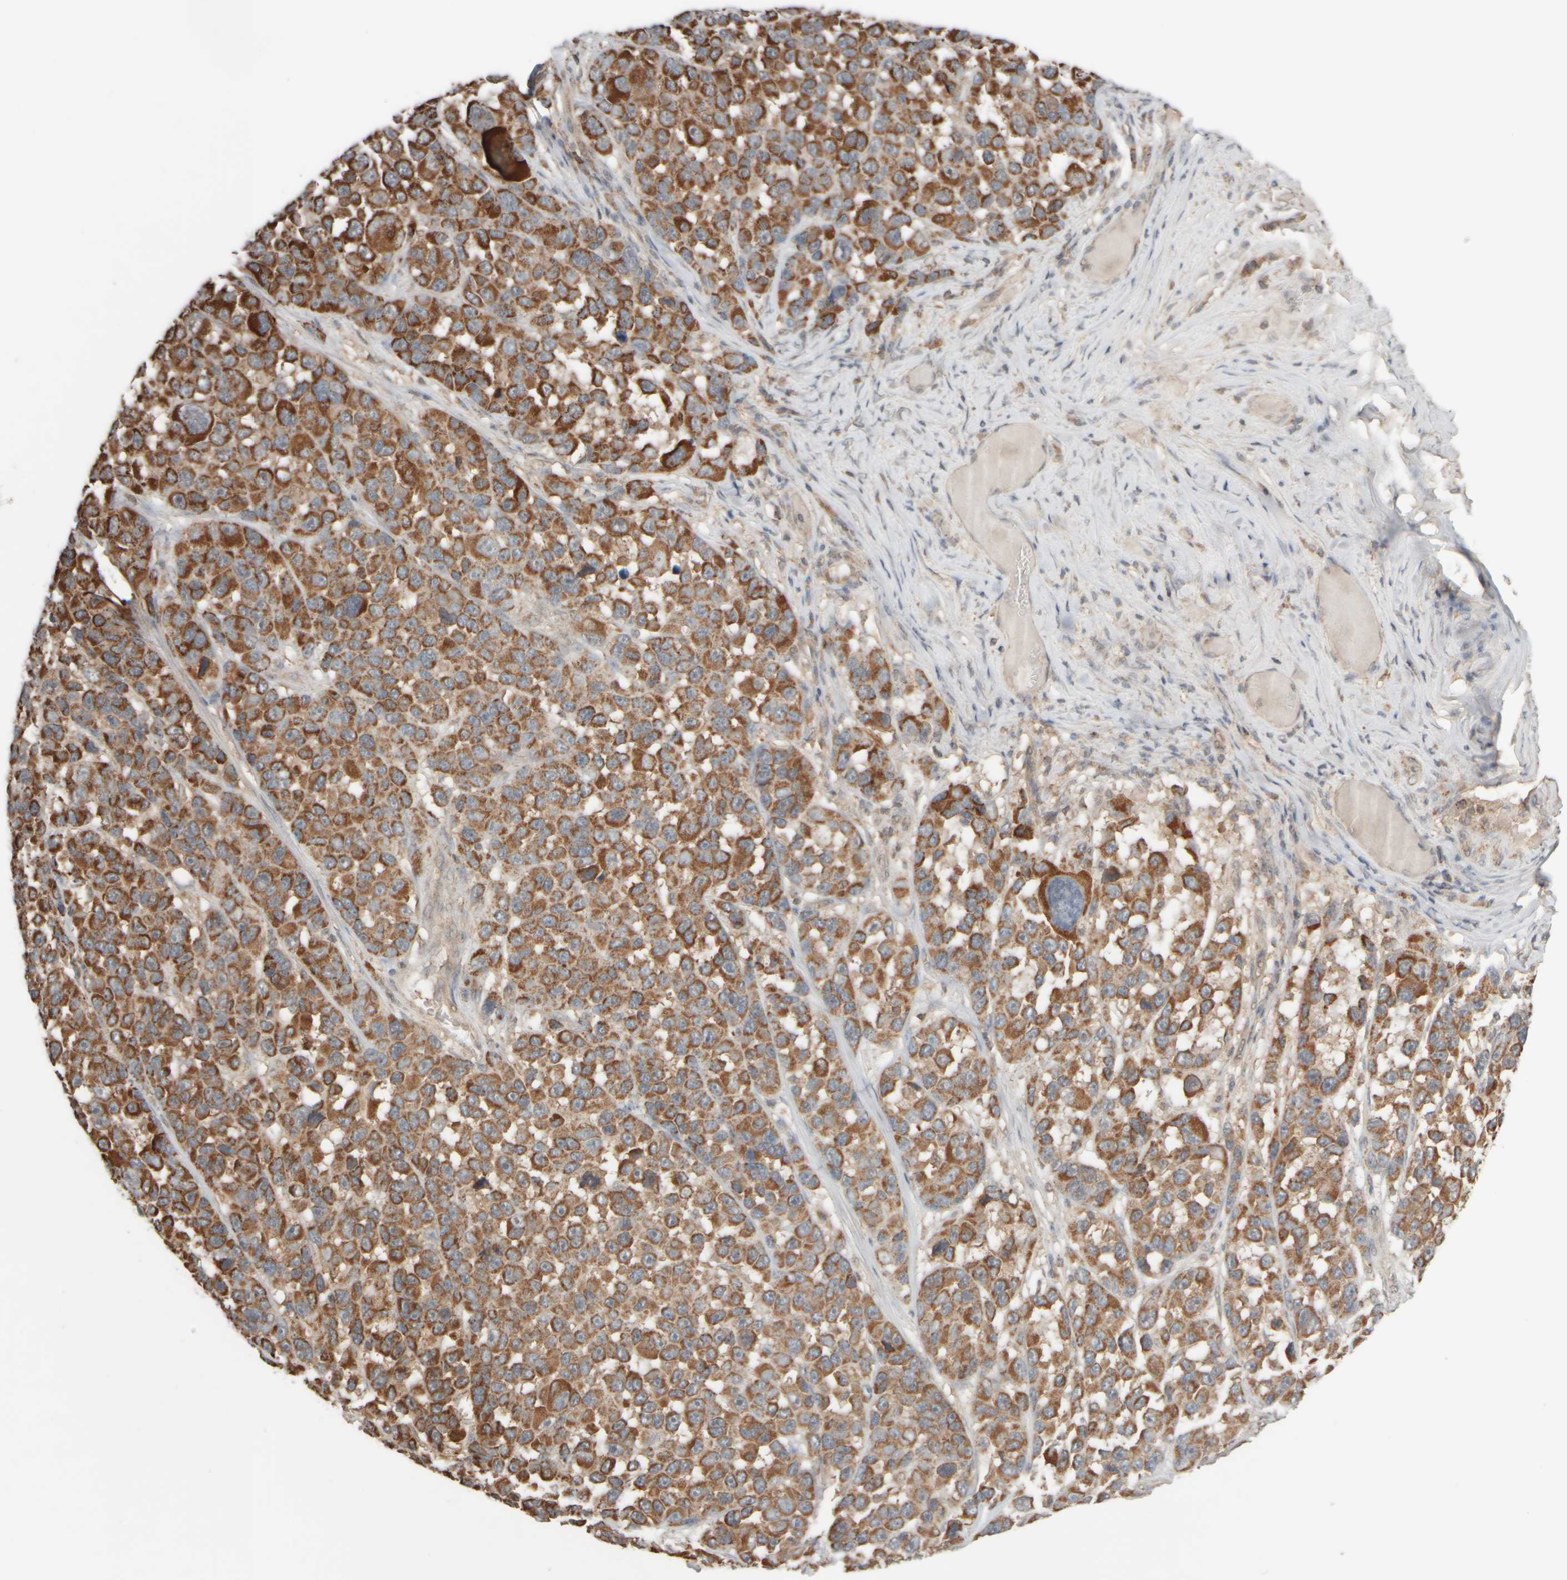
{"staining": {"intensity": "strong", "quantity": ">75%", "location": "cytoplasmic/membranous"}, "tissue": "melanoma", "cell_type": "Tumor cells", "image_type": "cancer", "snomed": [{"axis": "morphology", "description": "Malignant melanoma, NOS"}, {"axis": "topography", "description": "Skin"}], "caption": "Strong cytoplasmic/membranous protein expression is appreciated in about >75% of tumor cells in malignant melanoma. (Stains: DAB (3,3'-diaminobenzidine) in brown, nuclei in blue, Microscopy: brightfield microscopy at high magnification).", "gene": "EIF2B3", "patient": {"sex": "male", "age": 53}}